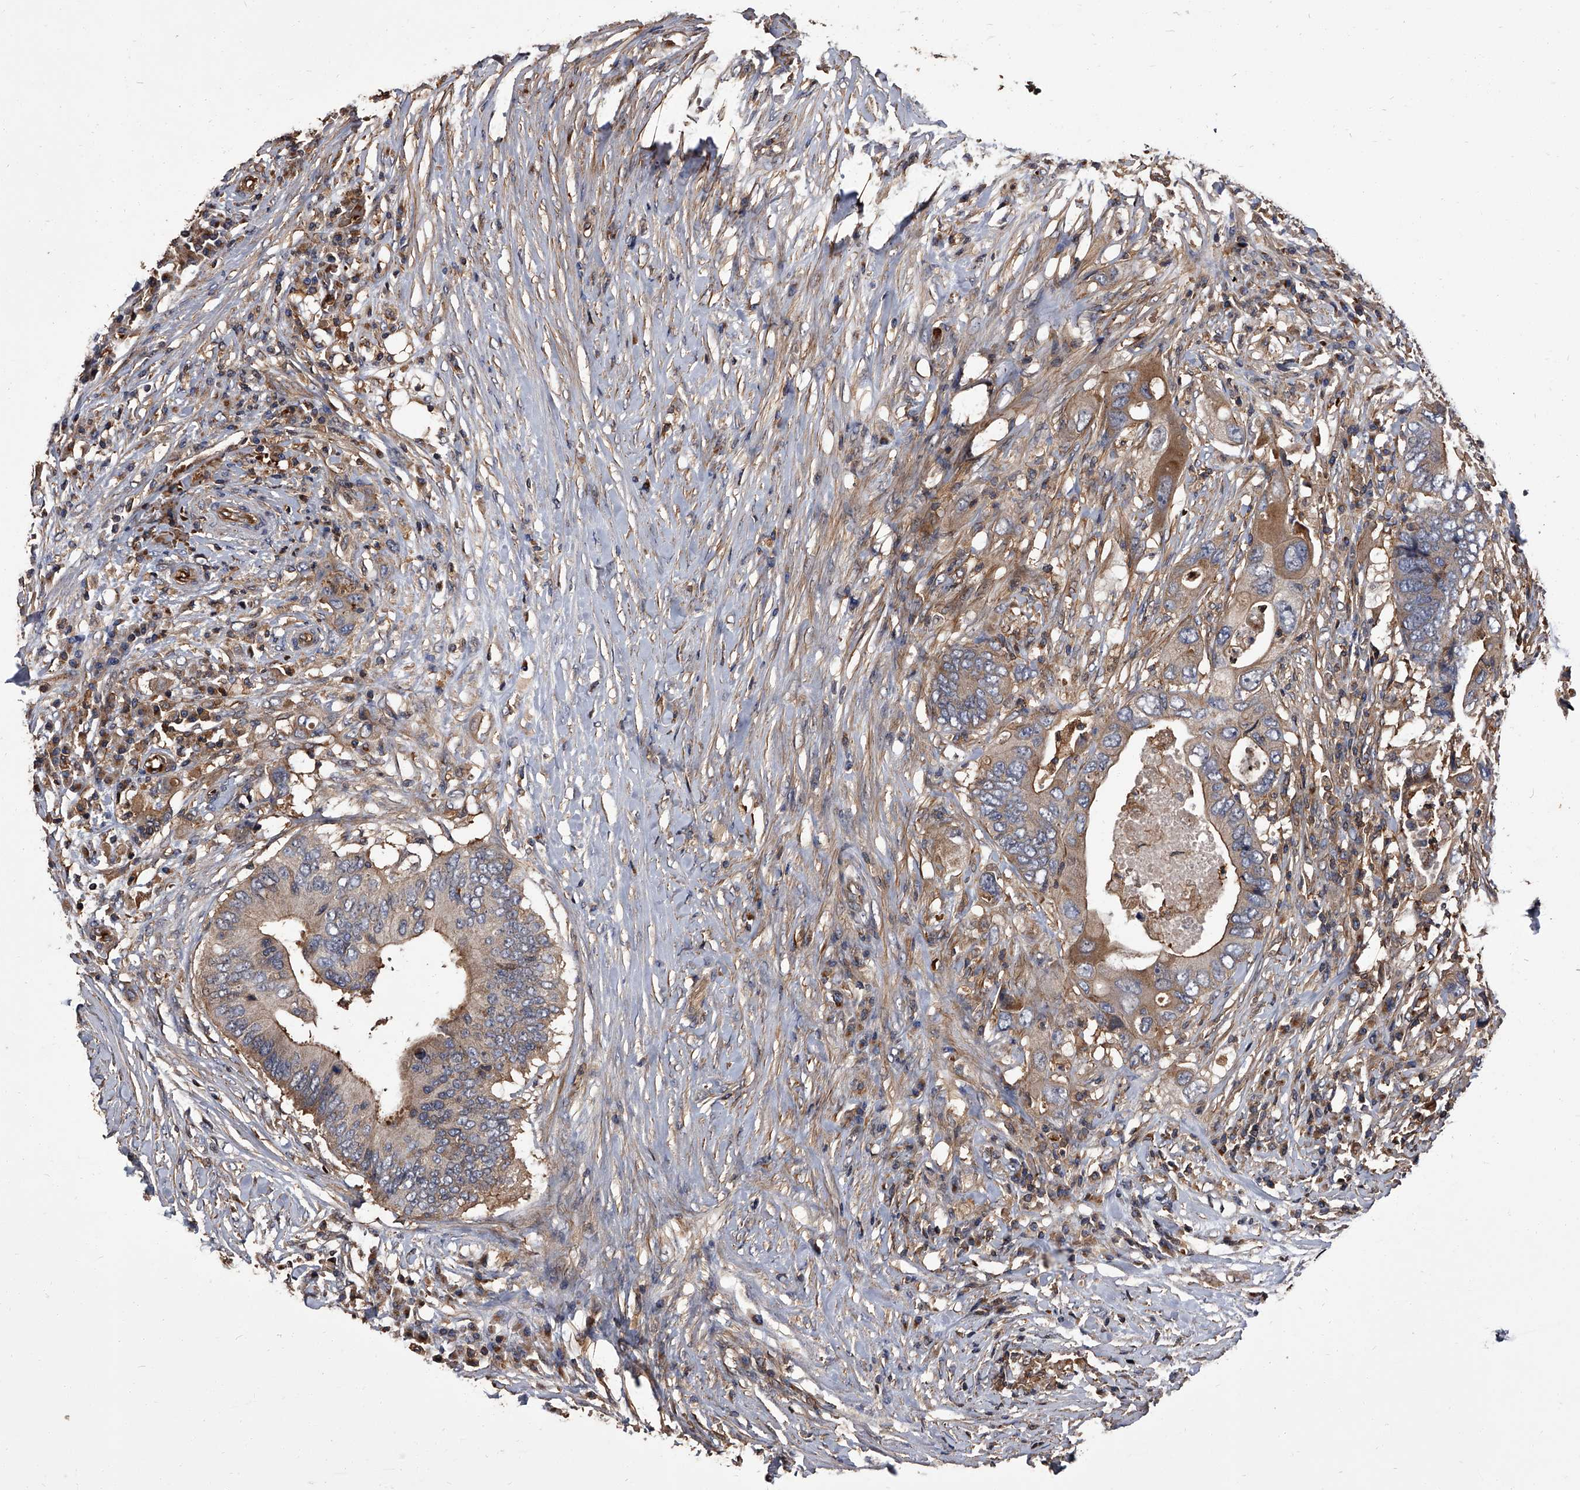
{"staining": {"intensity": "moderate", "quantity": "25%-75%", "location": "cytoplasmic/membranous"}, "tissue": "colorectal cancer", "cell_type": "Tumor cells", "image_type": "cancer", "snomed": [{"axis": "morphology", "description": "Adenocarcinoma, NOS"}, {"axis": "topography", "description": "Colon"}], "caption": "Moderate cytoplasmic/membranous positivity is present in approximately 25%-75% of tumor cells in adenocarcinoma (colorectal).", "gene": "STK36", "patient": {"sex": "male", "age": 71}}